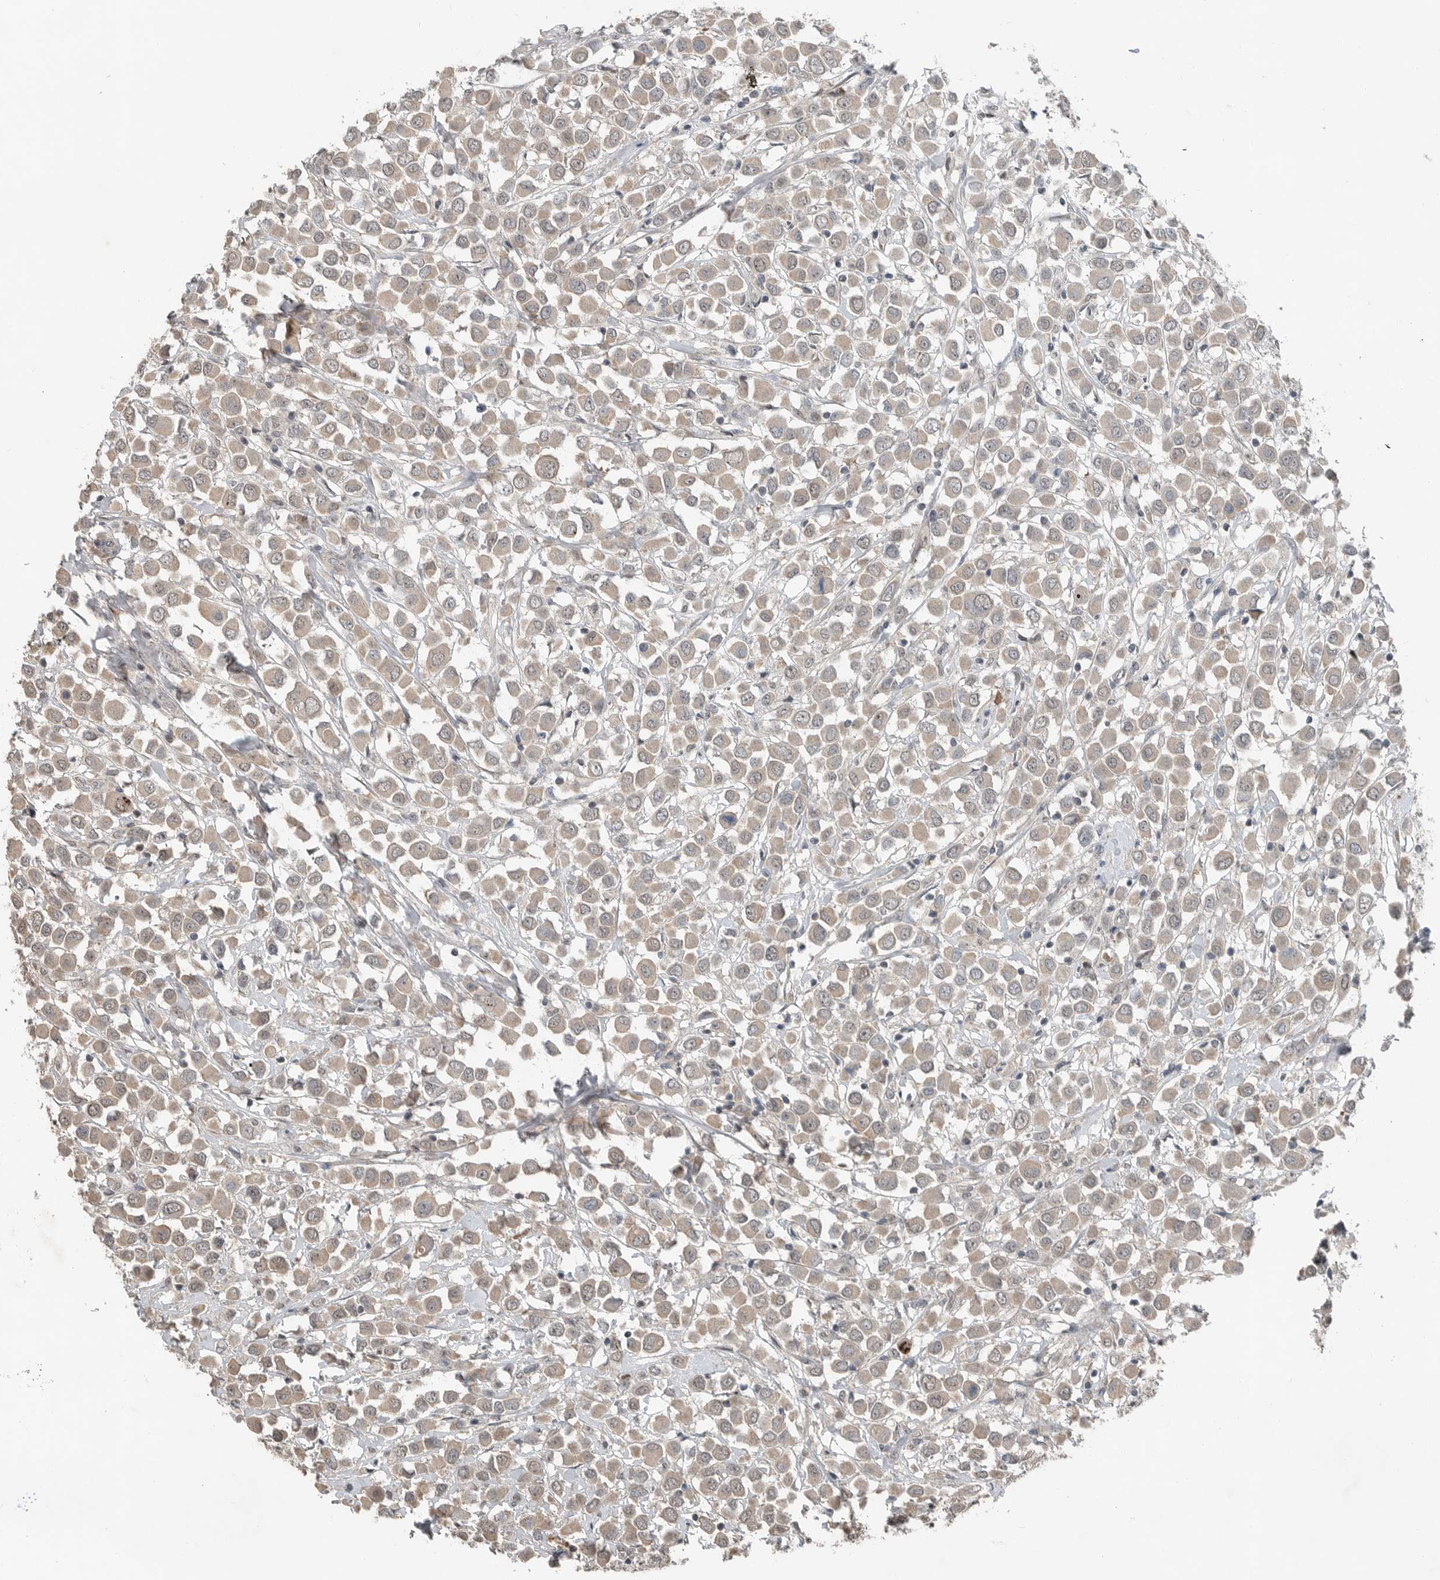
{"staining": {"intensity": "weak", "quantity": ">75%", "location": "cytoplasmic/membranous"}, "tissue": "breast cancer", "cell_type": "Tumor cells", "image_type": "cancer", "snomed": [{"axis": "morphology", "description": "Duct carcinoma"}, {"axis": "topography", "description": "Breast"}], "caption": "Breast cancer (infiltrating ductal carcinoma) stained for a protein demonstrates weak cytoplasmic/membranous positivity in tumor cells.", "gene": "MFAP3L", "patient": {"sex": "female", "age": 61}}